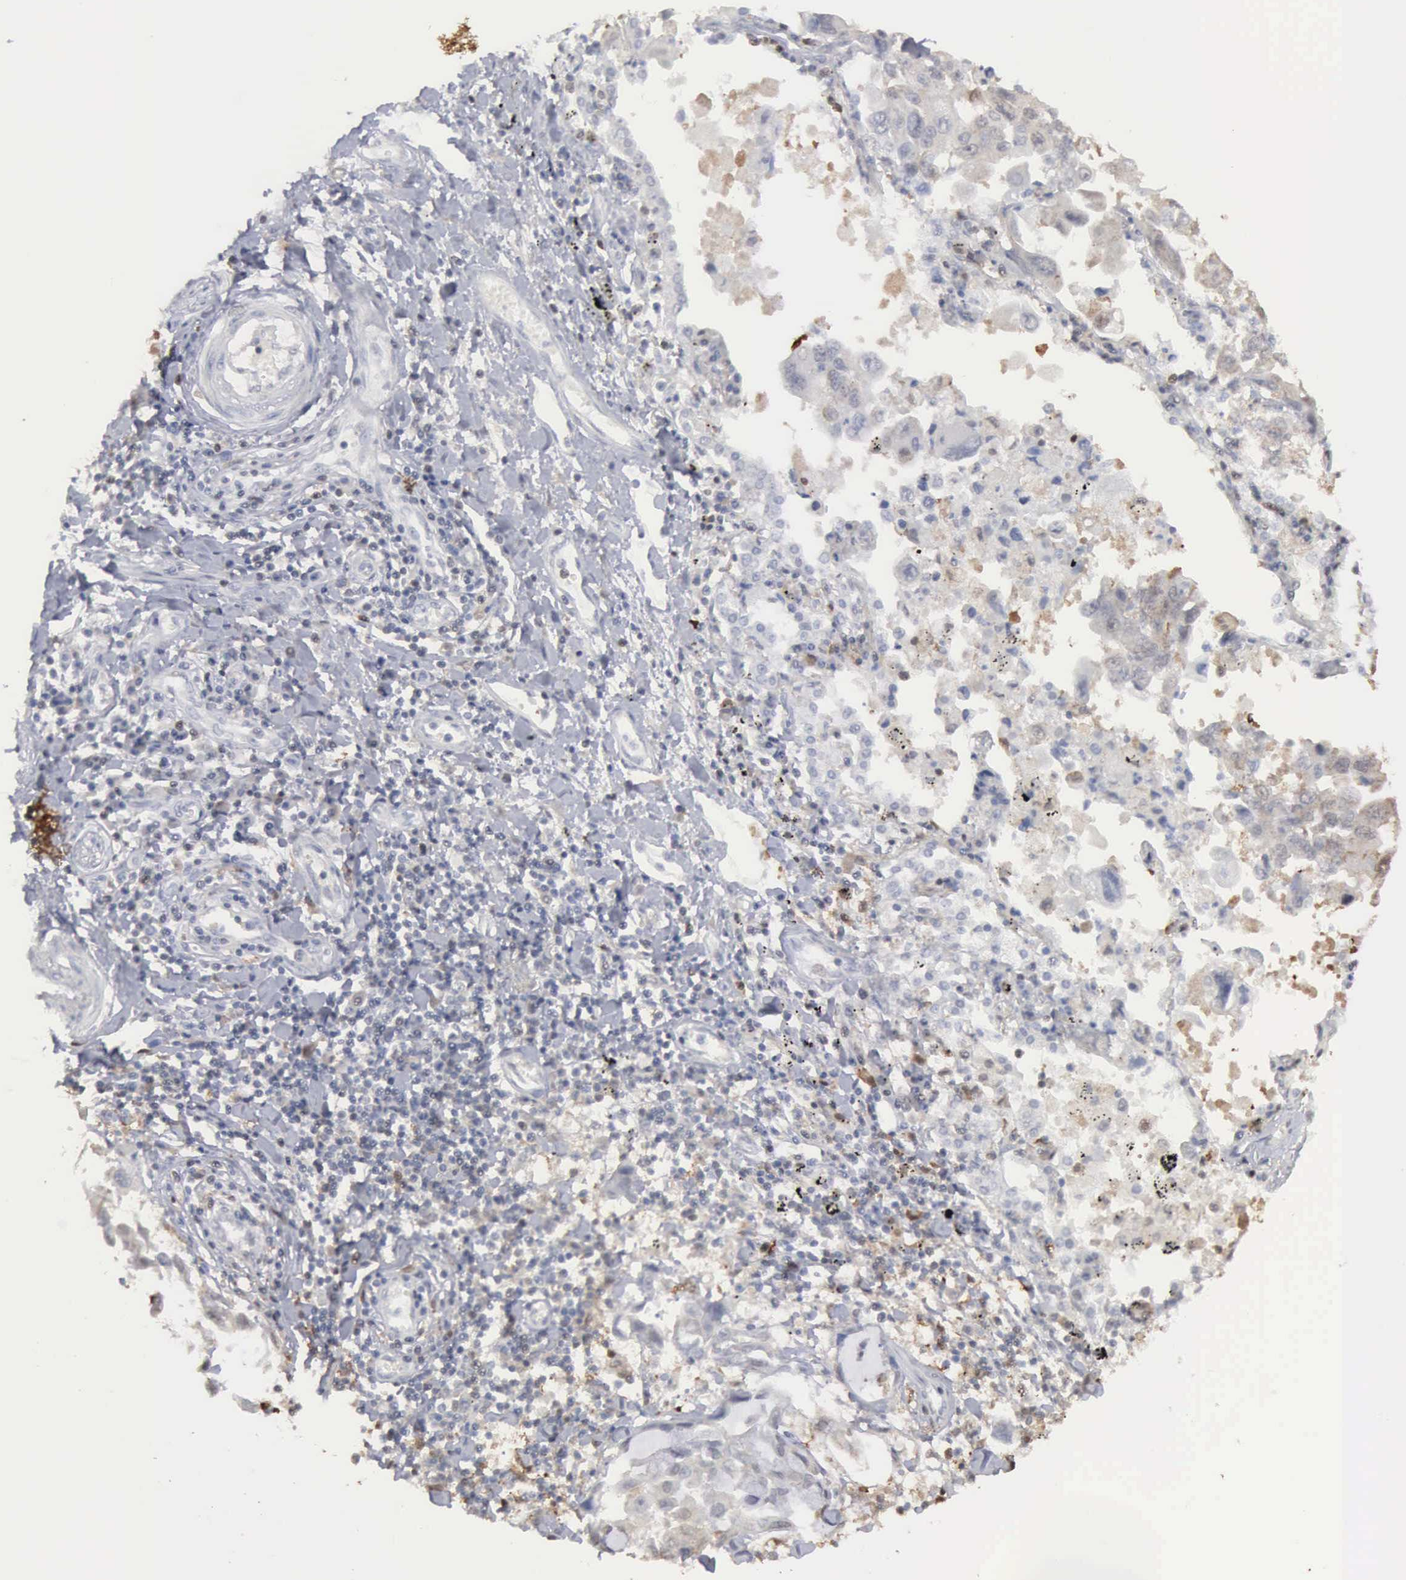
{"staining": {"intensity": "negative", "quantity": "none", "location": "none"}, "tissue": "lung cancer", "cell_type": "Tumor cells", "image_type": "cancer", "snomed": [{"axis": "morphology", "description": "Adenocarcinoma, NOS"}, {"axis": "topography", "description": "Lung"}], "caption": "IHC of lung adenocarcinoma reveals no positivity in tumor cells.", "gene": "STAT1", "patient": {"sex": "male", "age": 64}}